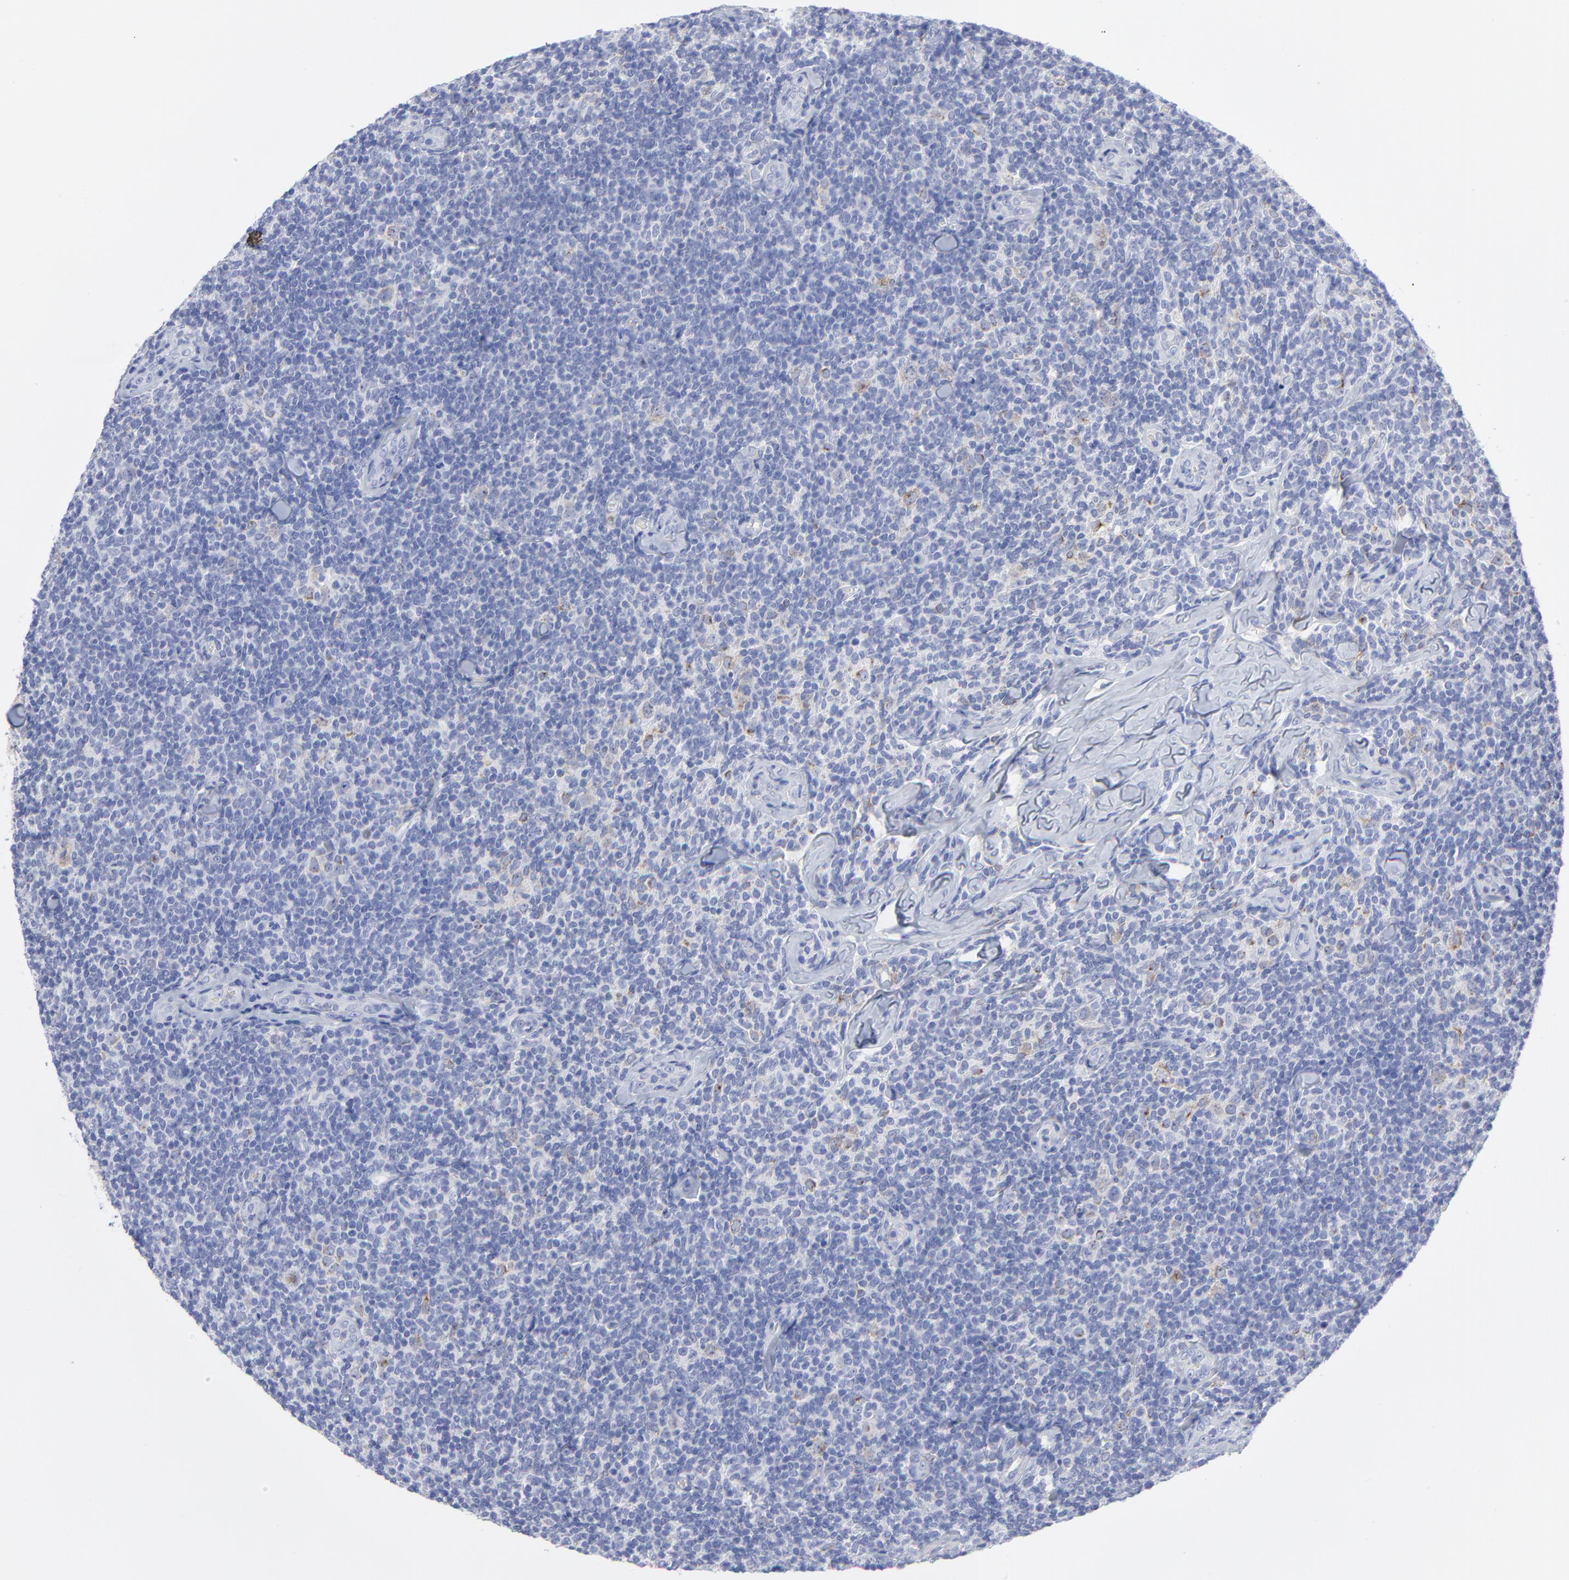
{"staining": {"intensity": "weak", "quantity": "<25%", "location": "cytoplasmic/membranous"}, "tissue": "lymphoma", "cell_type": "Tumor cells", "image_type": "cancer", "snomed": [{"axis": "morphology", "description": "Malignant lymphoma, non-Hodgkin's type, Low grade"}, {"axis": "topography", "description": "Lymph node"}], "caption": "This photomicrograph is of lymphoma stained with IHC to label a protein in brown with the nuclei are counter-stained blue. There is no staining in tumor cells. (DAB (3,3'-diaminobenzidine) IHC, high magnification).", "gene": "CNTN3", "patient": {"sex": "female", "age": 56}}